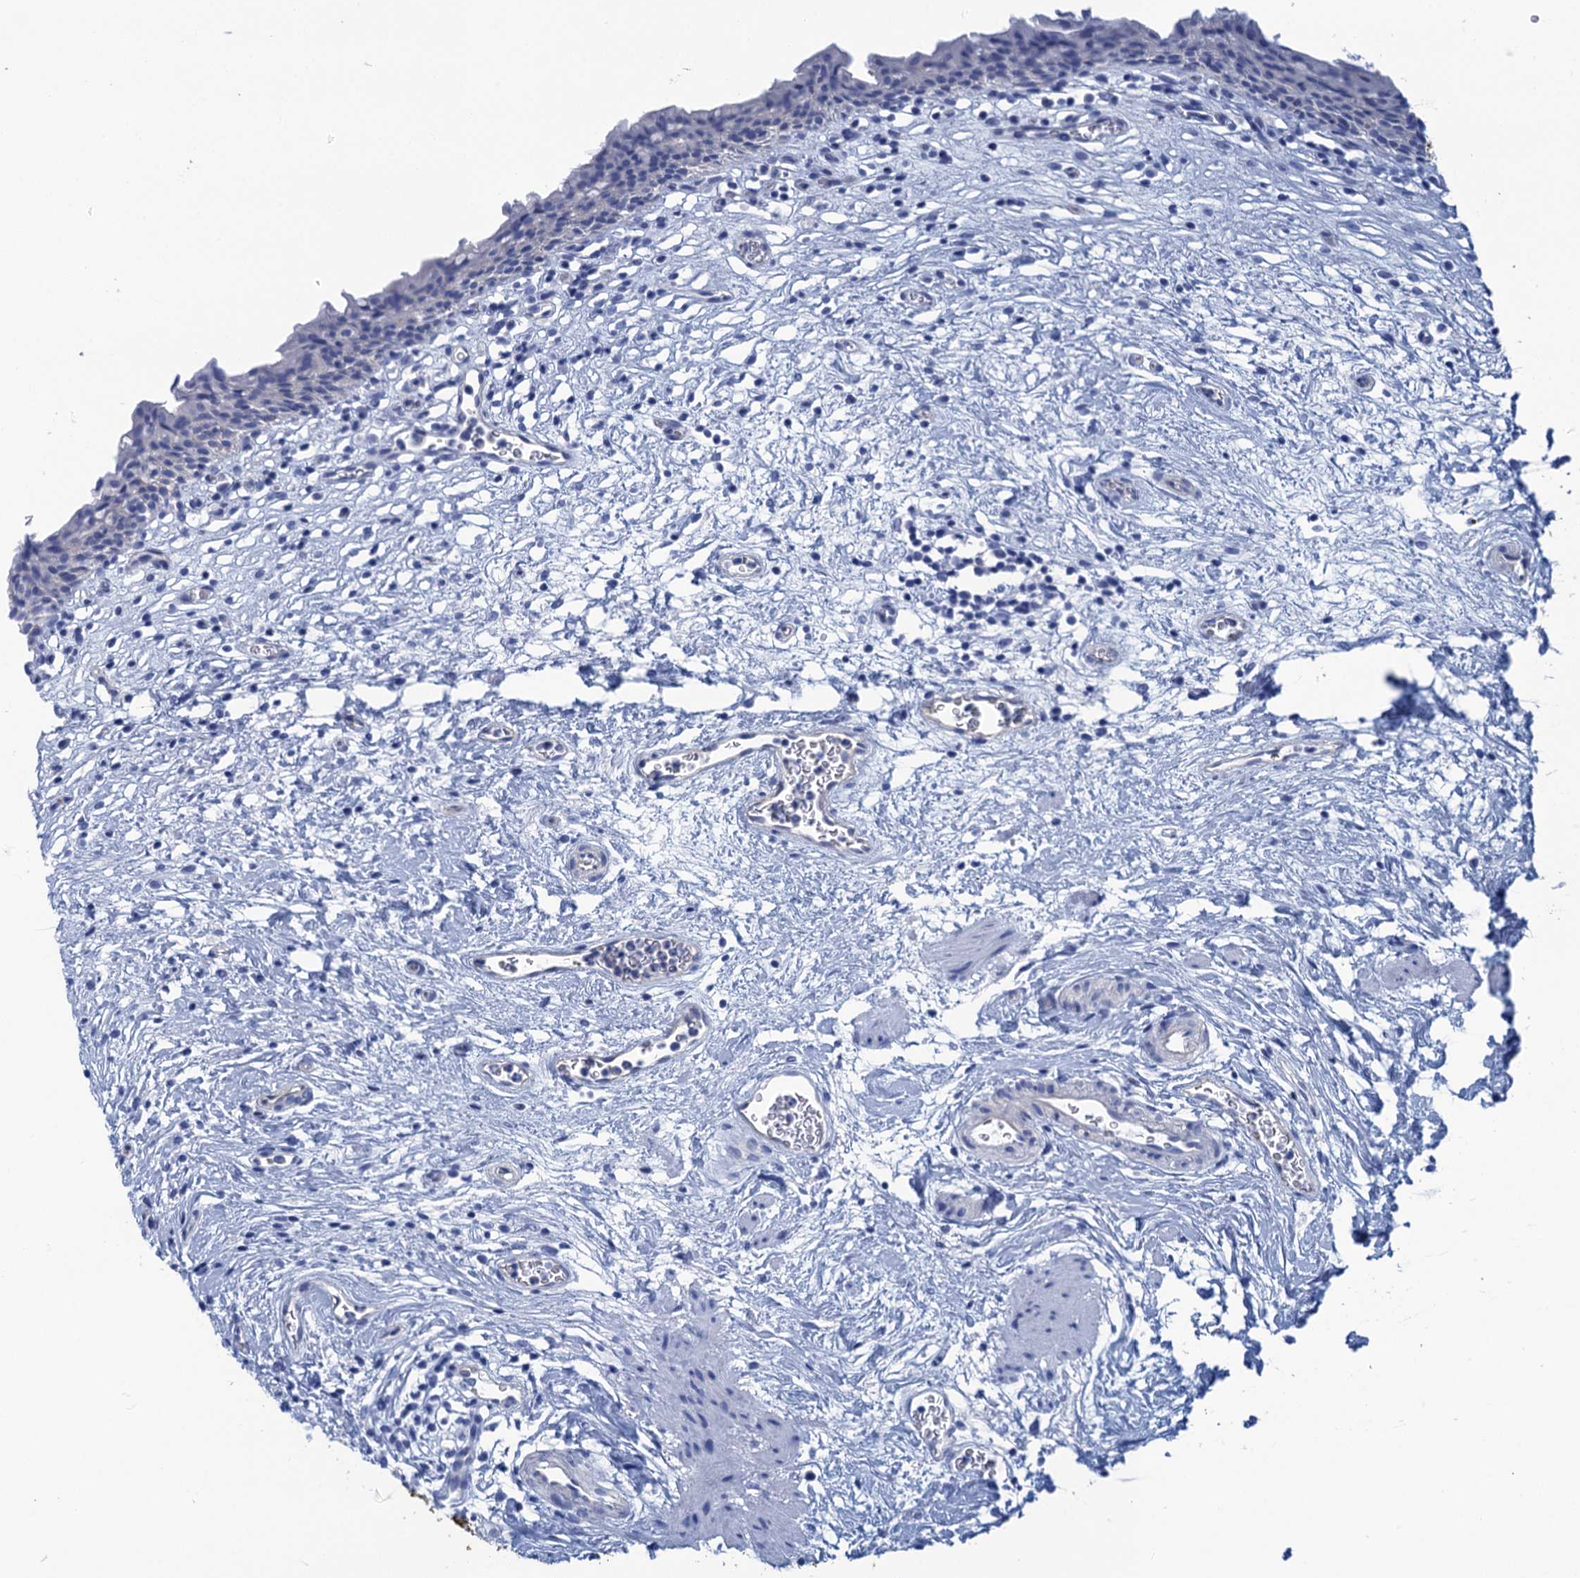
{"staining": {"intensity": "negative", "quantity": "none", "location": "none"}, "tissue": "urinary bladder", "cell_type": "Urothelial cells", "image_type": "normal", "snomed": [{"axis": "morphology", "description": "Normal tissue, NOS"}, {"axis": "morphology", "description": "Inflammation, NOS"}, {"axis": "topography", "description": "Urinary bladder"}], "caption": "The photomicrograph displays no significant staining in urothelial cells of urinary bladder.", "gene": "CALML5", "patient": {"sex": "male", "age": 63}}